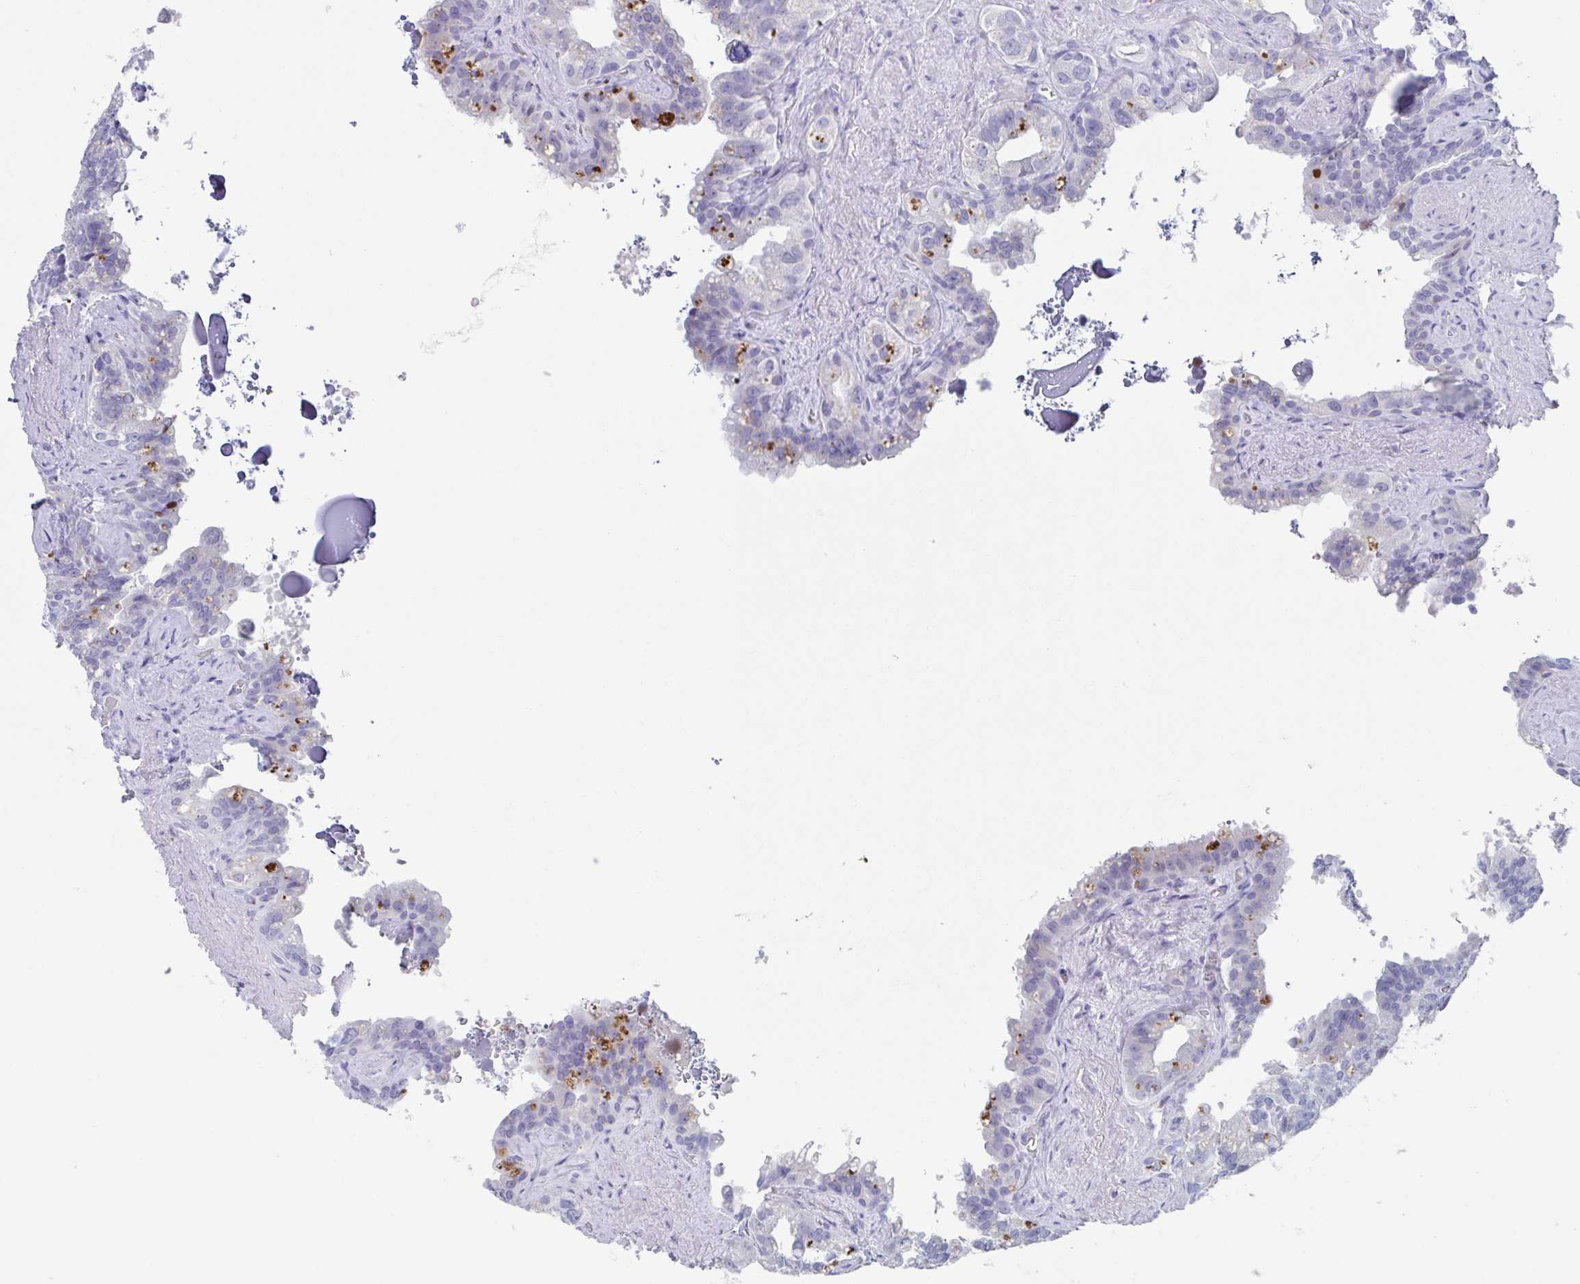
{"staining": {"intensity": "moderate", "quantity": "25%-75%", "location": "cytoplasmic/membranous"}, "tissue": "seminal vesicle", "cell_type": "Glandular cells", "image_type": "normal", "snomed": [{"axis": "morphology", "description": "Normal tissue, NOS"}, {"axis": "topography", "description": "Seminal veicle"}, {"axis": "topography", "description": "Peripheral nerve tissue"}], "caption": "This is an image of IHC staining of benign seminal vesicle, which shows moderate staining in the cytoplasmic/membranous of glandular cells.", "gene": "NOXRED1", "patient": {"sex": "male", "age": 76}}